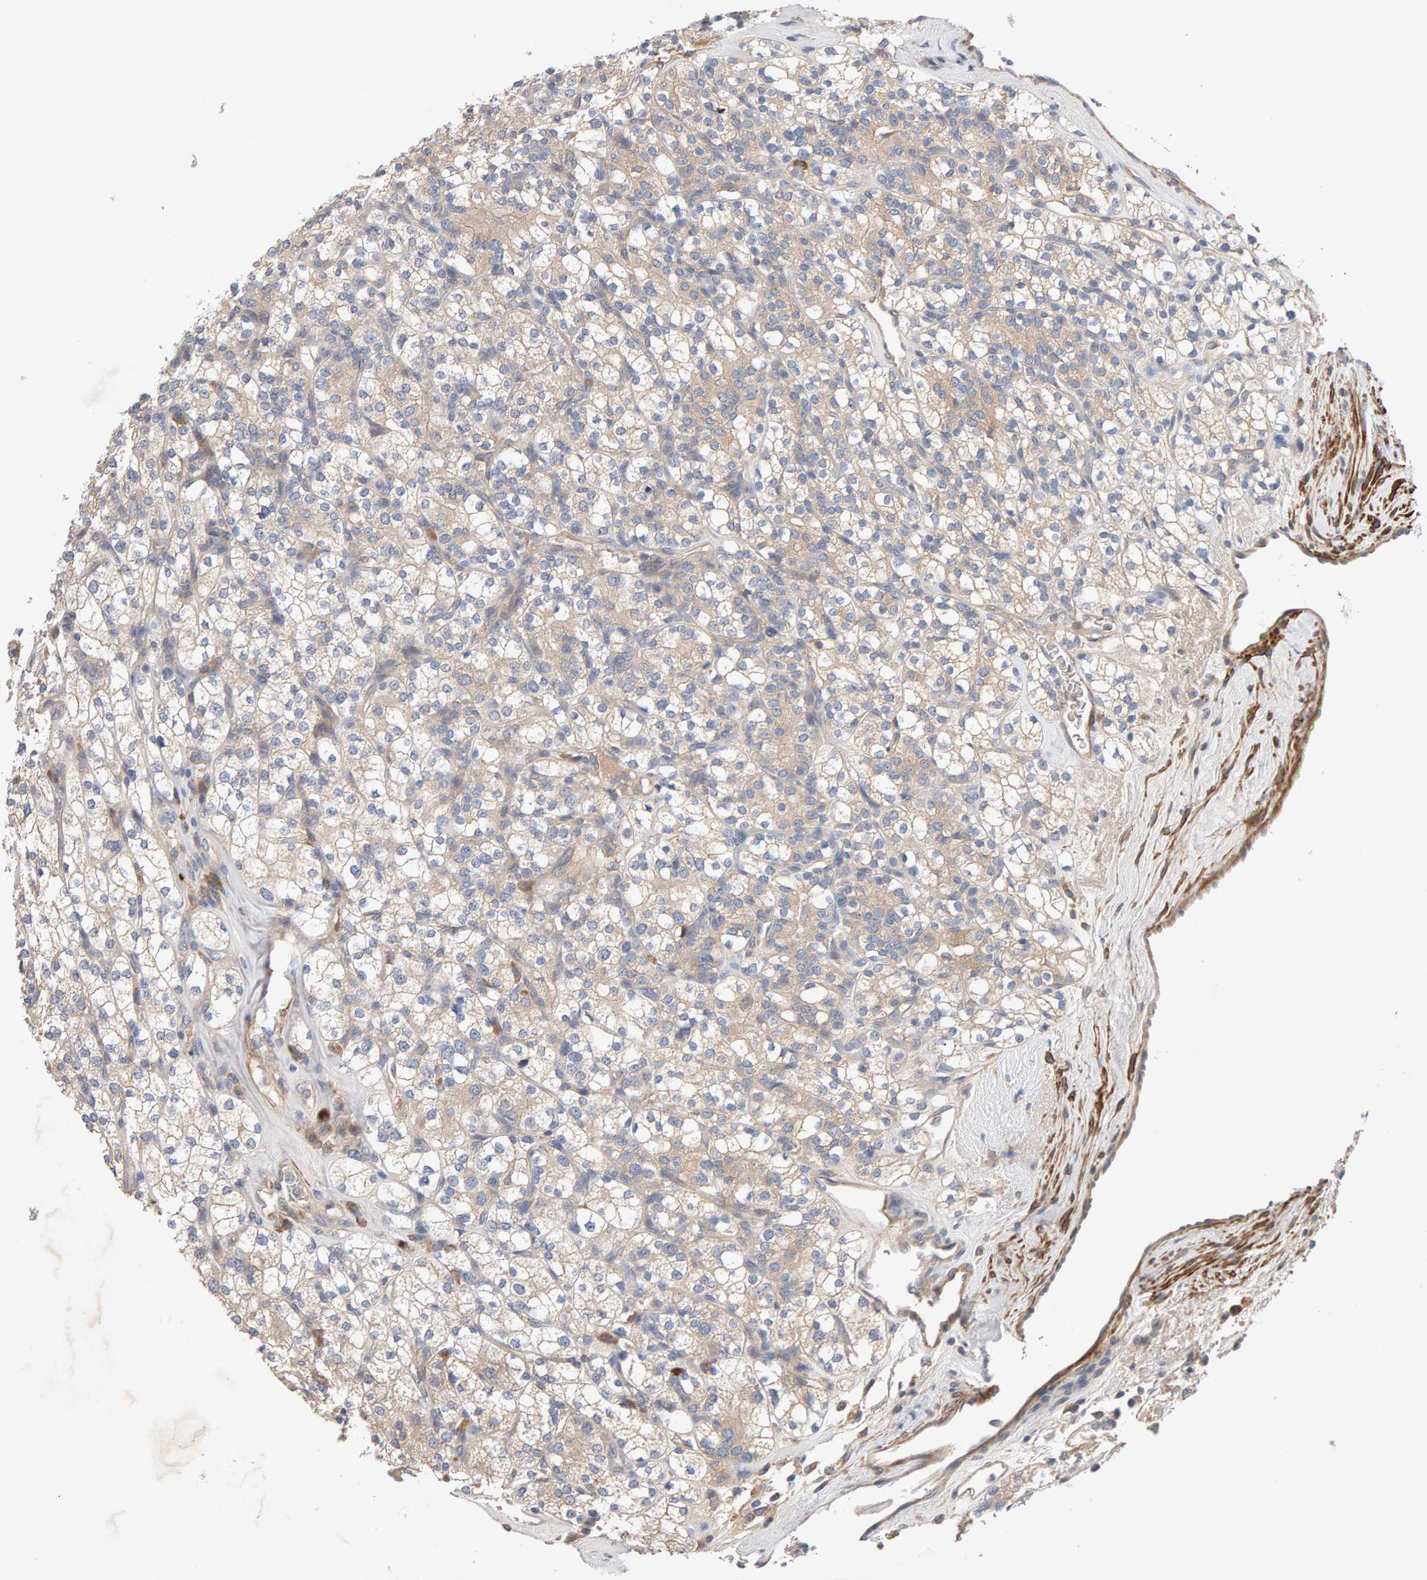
{"staining": {"intensity": "weak", "quantity": "25%-75%", "location": "cytoplasmic/membranous"}, "tissue": "renal cancer", "cell_type": "Tumor cells", "image_type": "cancer", "snomed": [{"axis": "morphology", "description": "Adenocarcinoma, NOS"}, {"axis": "topography", "description": "Kidney"}], "caption": "This image reveals immunohistochemistry staining of human renal adenocarcinoma, with low weak cytoplasmic/membranous staining in approximately 25%-75% of tumor cells.", "gene": "RNF19A", "patient": {"sex": "male", "age": 77}}